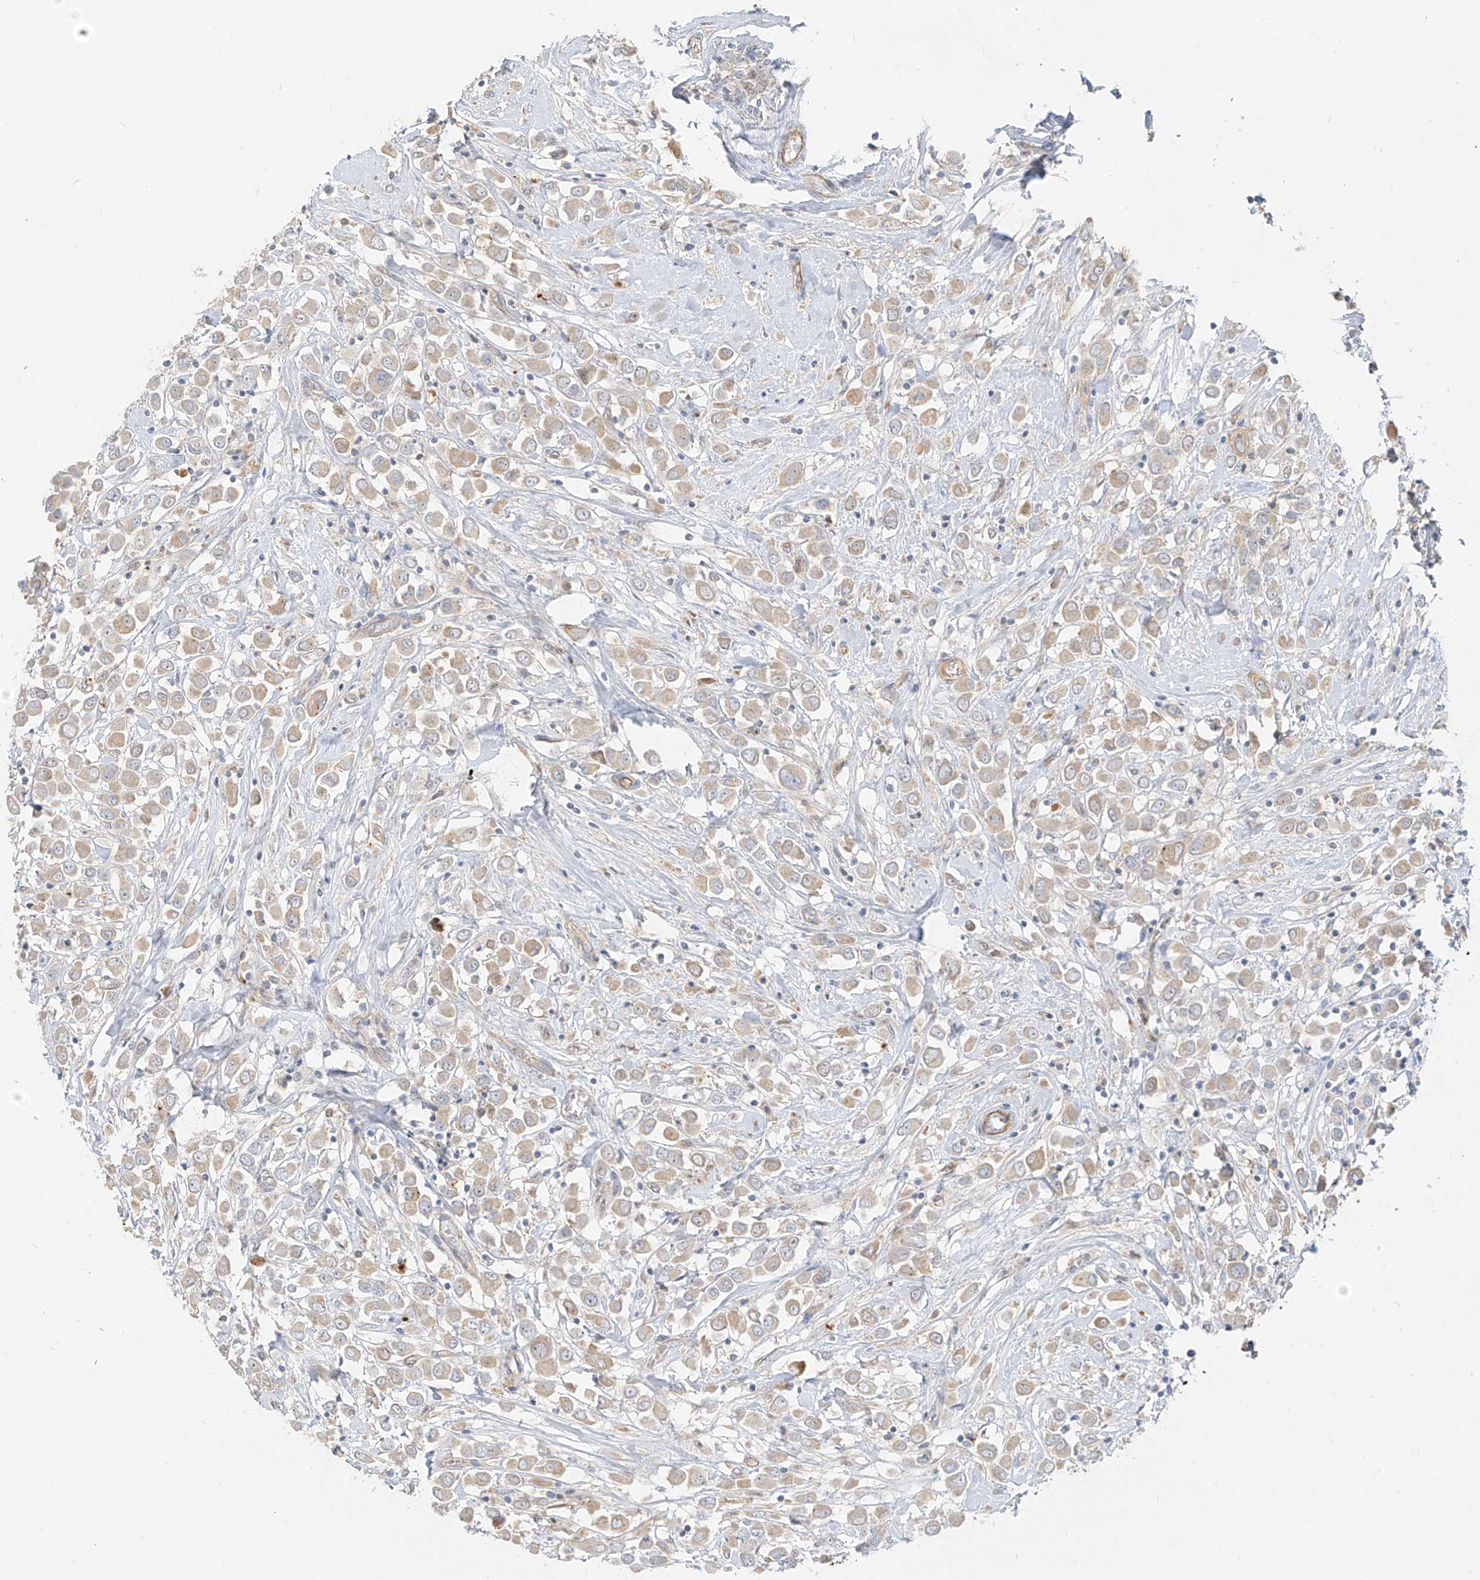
{"staining": {"intensity": "weak", "quantity": "25%-75%", "location": "cytoplasmic/membranous"}, "tissue": "breast cancer", "cell_type": "Tumor cells", "image_type": "cancer", "snomed": [{"axis": "morphology", "description": "Duct carcinoma"}, {"axis": "topography", "description": "Breast"}], "caption": "Immunohistochemistry (IHC) micrograph of neoplastic tissue: infiltrating ductal carcinoma (breast) stained using IHC exhibits low levels of weak protein expression localized specifically in the cytoplasmic/membranous of tumor cells, appearing as a cytoplasmic/membranous brown color.", "gene": "C2orf42", "patient": {"sex": "female", "age": 61}}